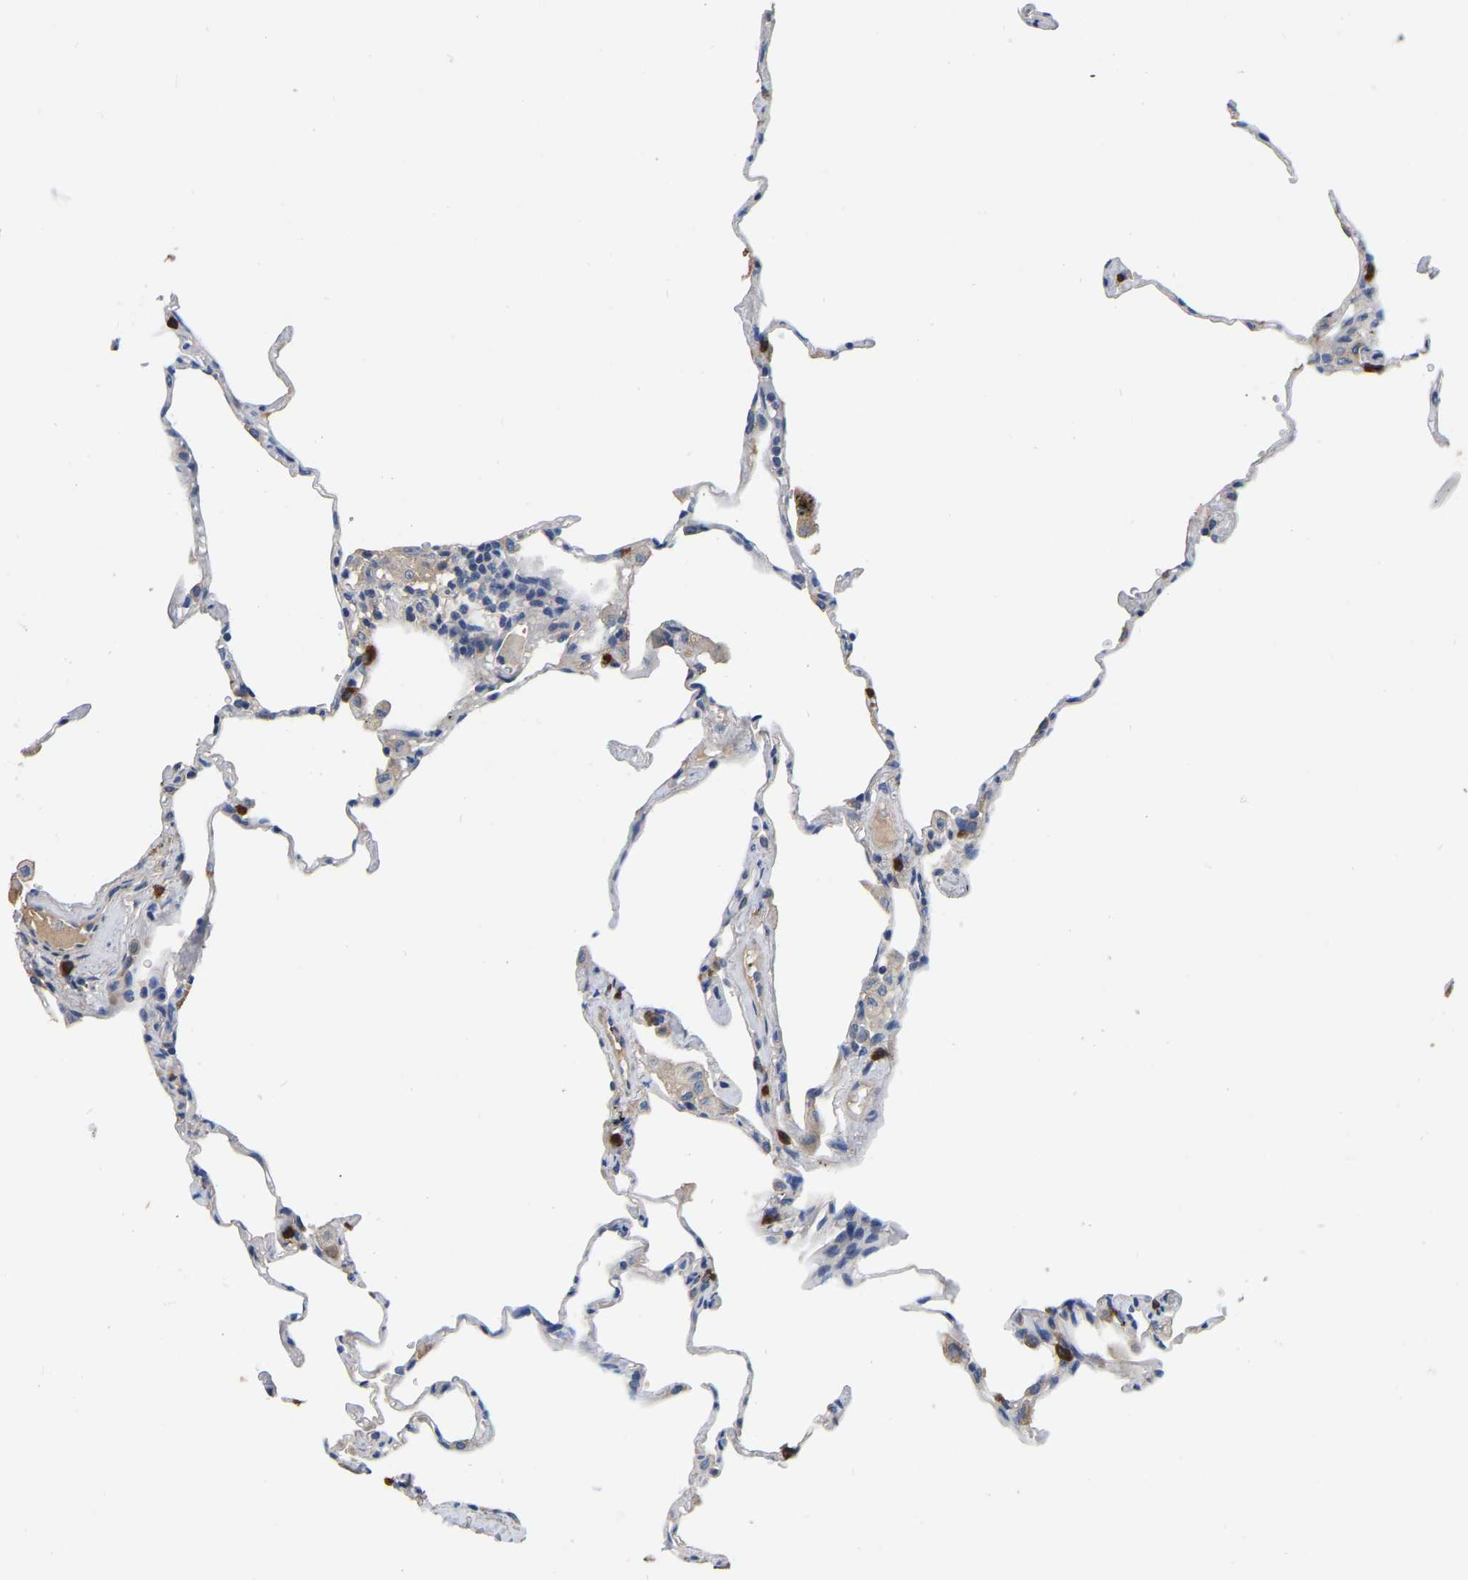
{"staining": {"intensity": "negative", "quantity": "none", "location": "none"}, "tissue": "lung", "cell_type": "Alveolar cells", "image_type": "normal", "snomed": [{"axis": "morphology", "description": "Normal tissue, NOS"}, {"axis": "topography", "description": "Lung"}], "caption": "This micrograph is of unremarkable lung stained with immunohistochemistry to label a protein in brown with the nuclei are counter-stained blue. There is no staining in alveolar cells. (DAB (3,3'-diaminobenzidine) IHC visualized using brightfield microscopy, high magnification).", "gene": "RAB27B", "patient": {"sex": "male", "age": 59}}